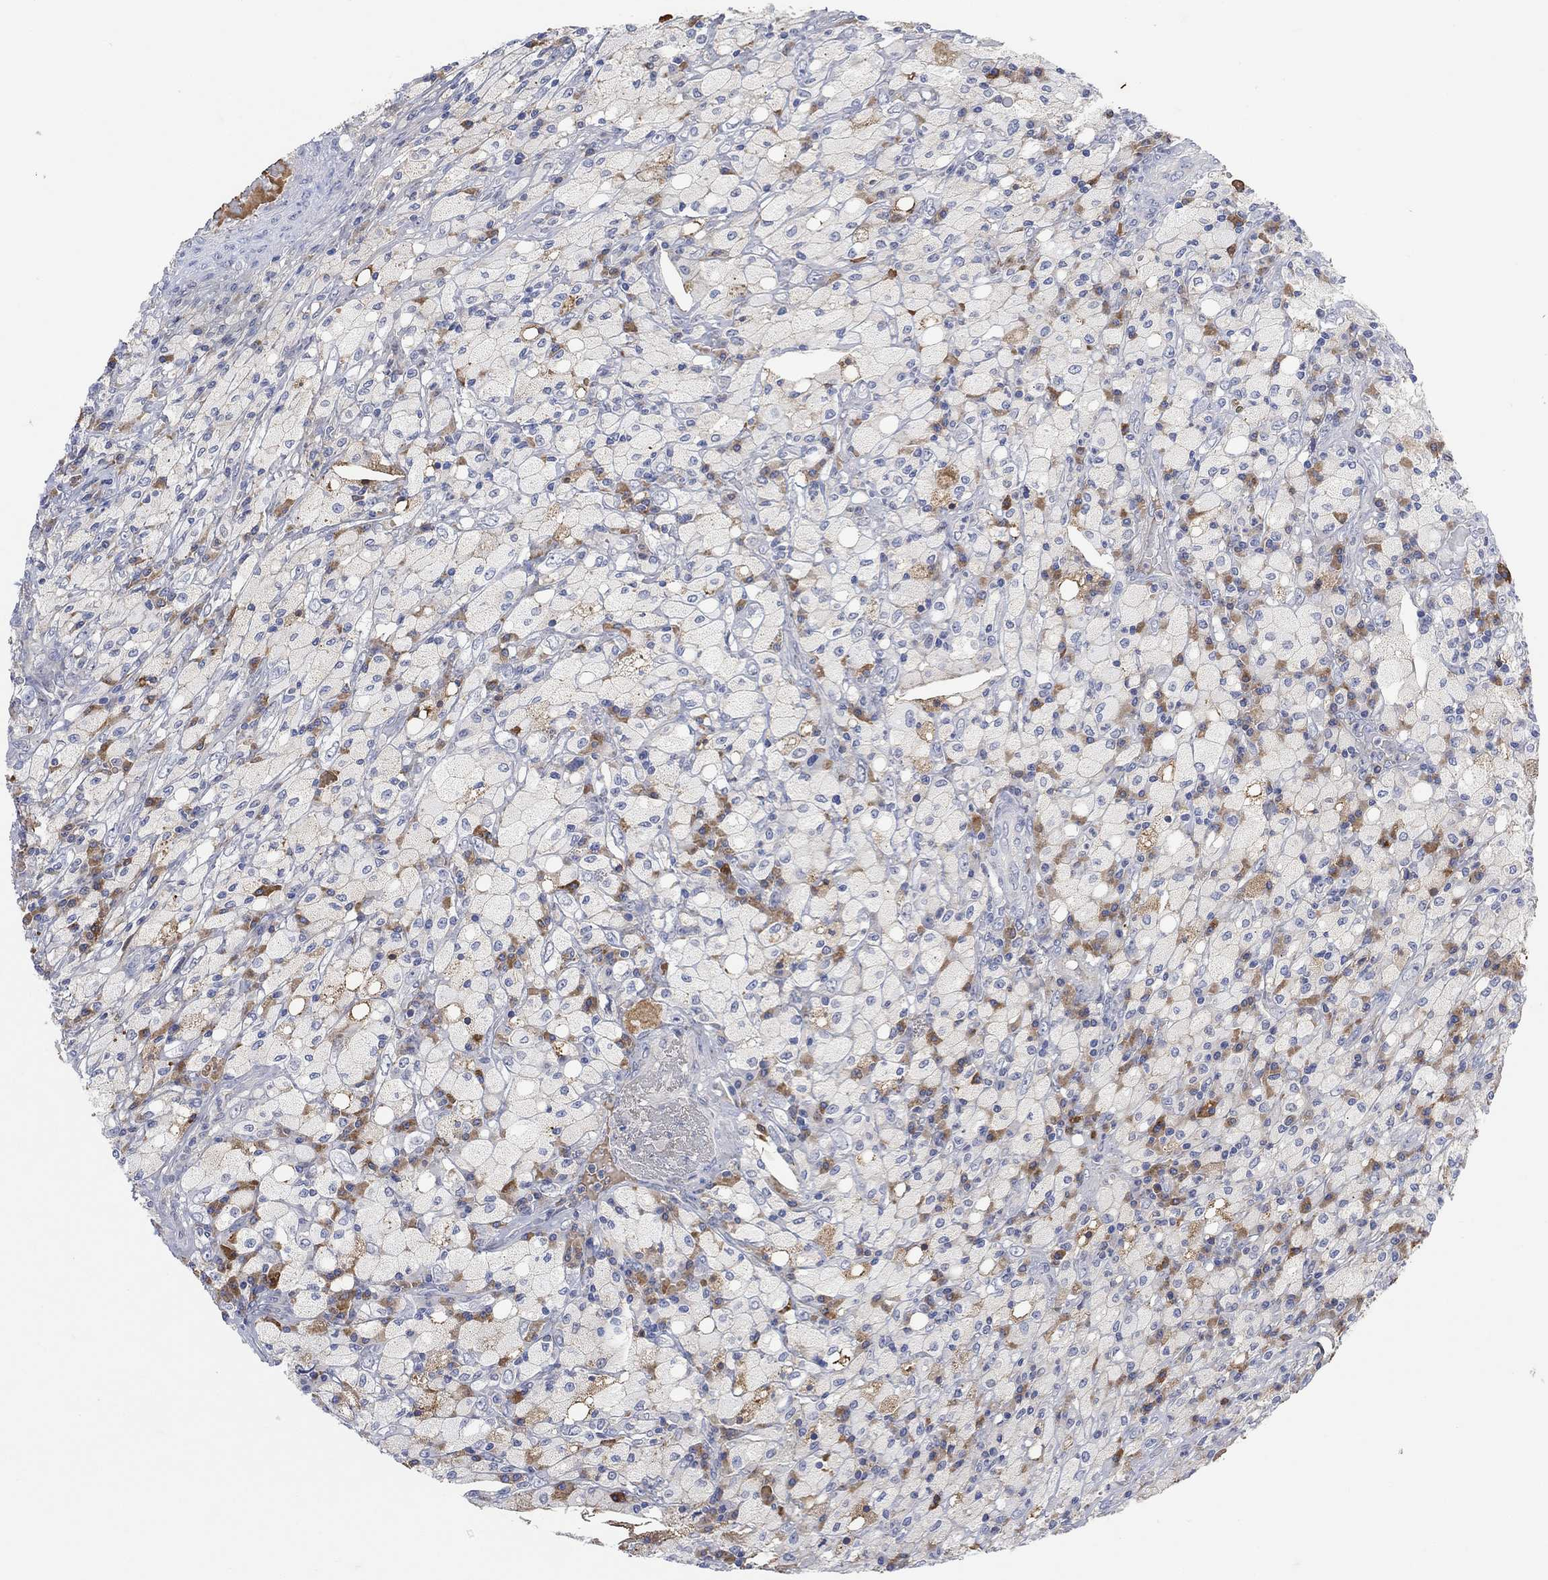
{"staining": {"intensity": "negative", "quantity": "none", "location": "none"}, "tissue": "testis cancer", "cell_type": "Tumor cells", "image_type": "cancer", "snomed": [{"axis": "morphology", "description": "Necrosis, NOS"}, {"axis": "morphology", "description": "Carcinoma, Embryonal, NOS"}, {"axis": "topography", "description": "Testis"}], "caption": "This is a micrograph of immunohistochemistry (IHC) staining of testis embryonal carcinoma, which shows no staining in tumor cells.", "gene": "MSTN", "patient": {"sex": "male", "age": 19}}